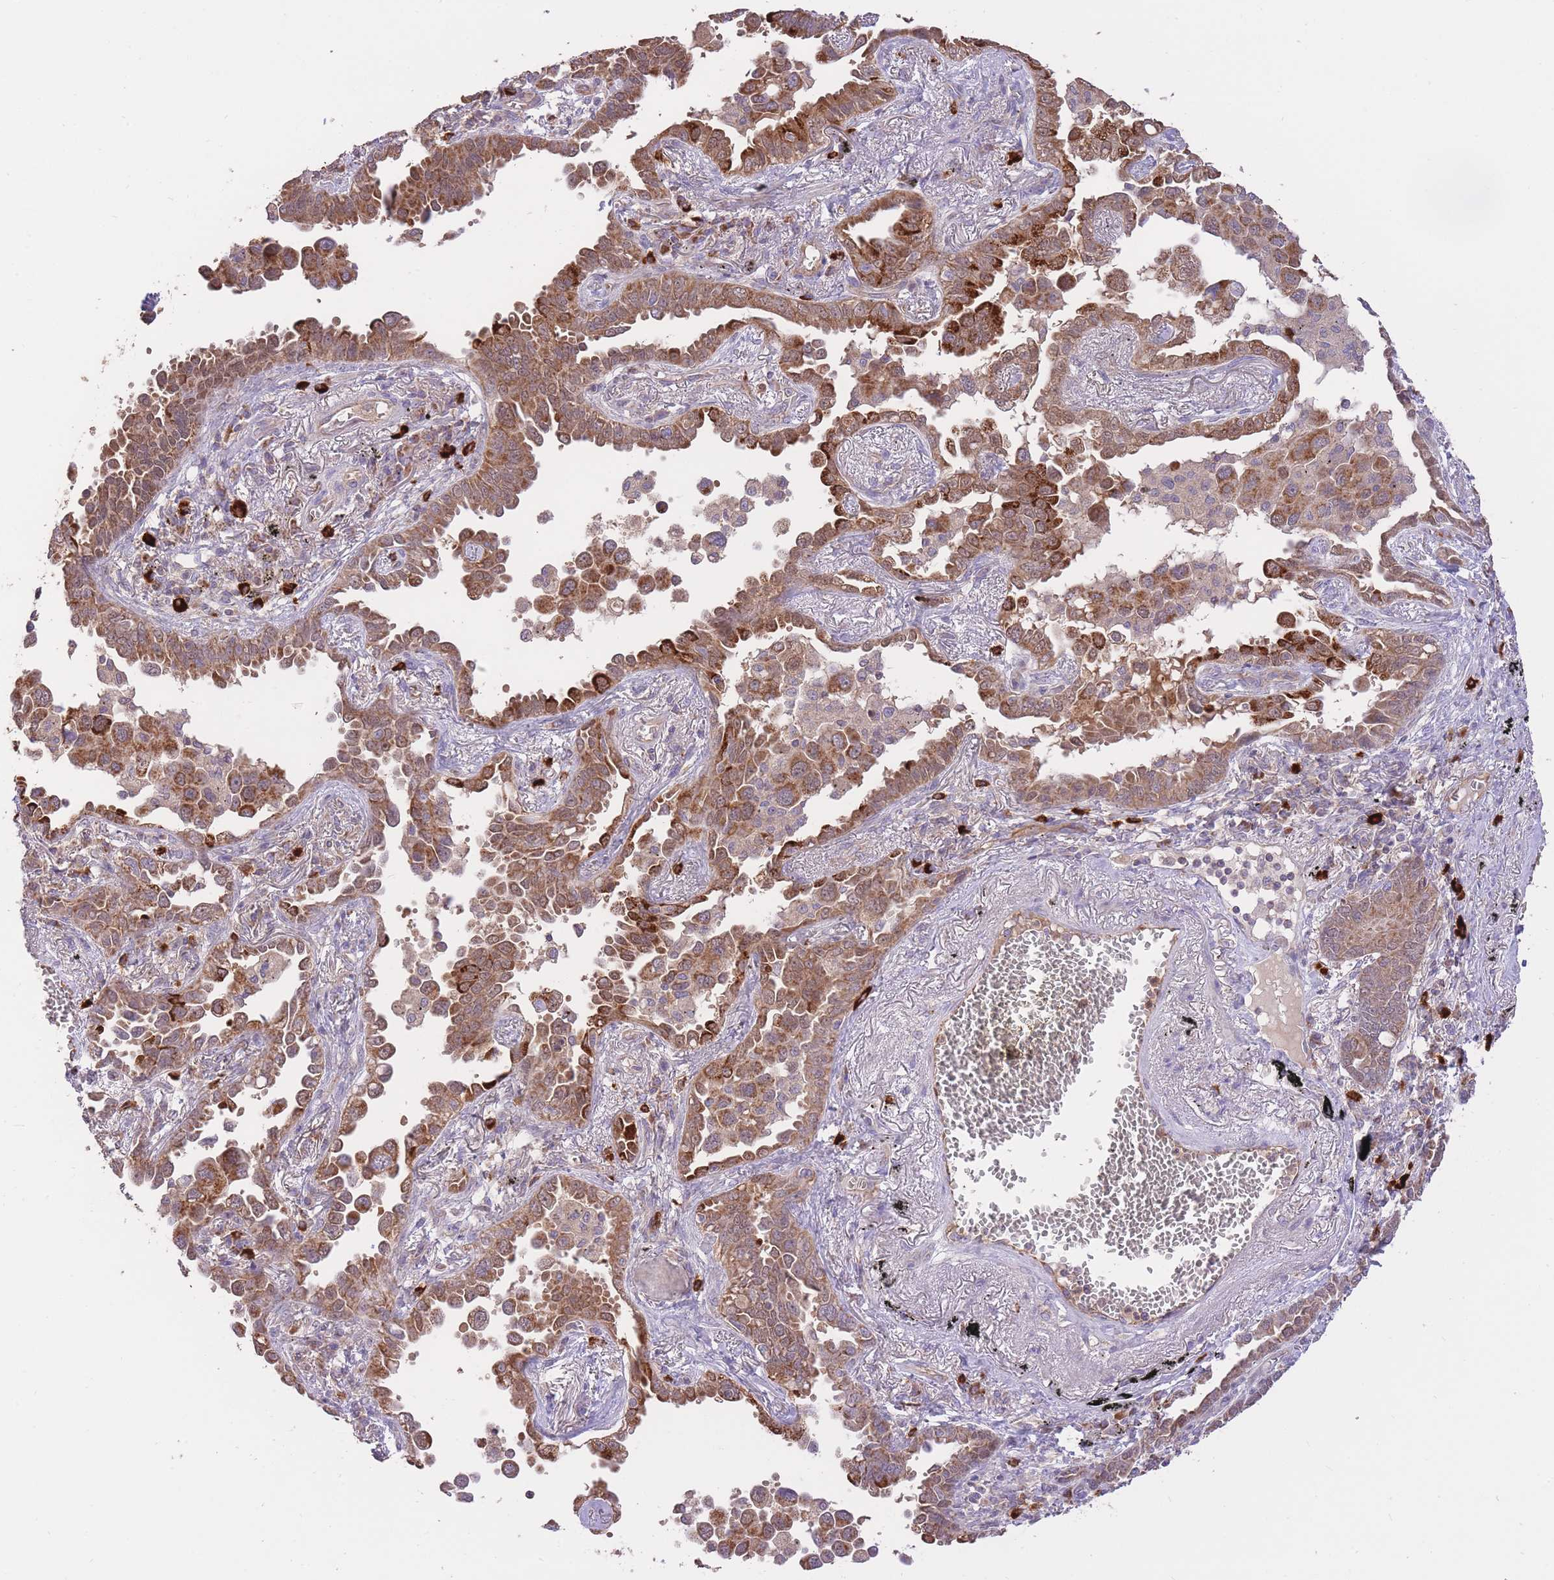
{"staining": {"intensity": "moderate", "quantity": ">75%", "location": "cytoplasmic/membranous"}, "tissue": "lung cancer", "cell_type": "Tumor cells", "image_type": "cancer", "snomed": [{"axis": "morphology", "description": "Adenocarcinoma, NOS"}, {"axis": "topography", "description": "Lung"}], "caption": "Immunohistochemical staining of lung adenocarcinoma shows medium levels of moderate cytoplasmic/membranous protein positivity in approximately >75% of tumor cells.", "gene": "PREP", "patient": {"sex": "male", "age": 67}}